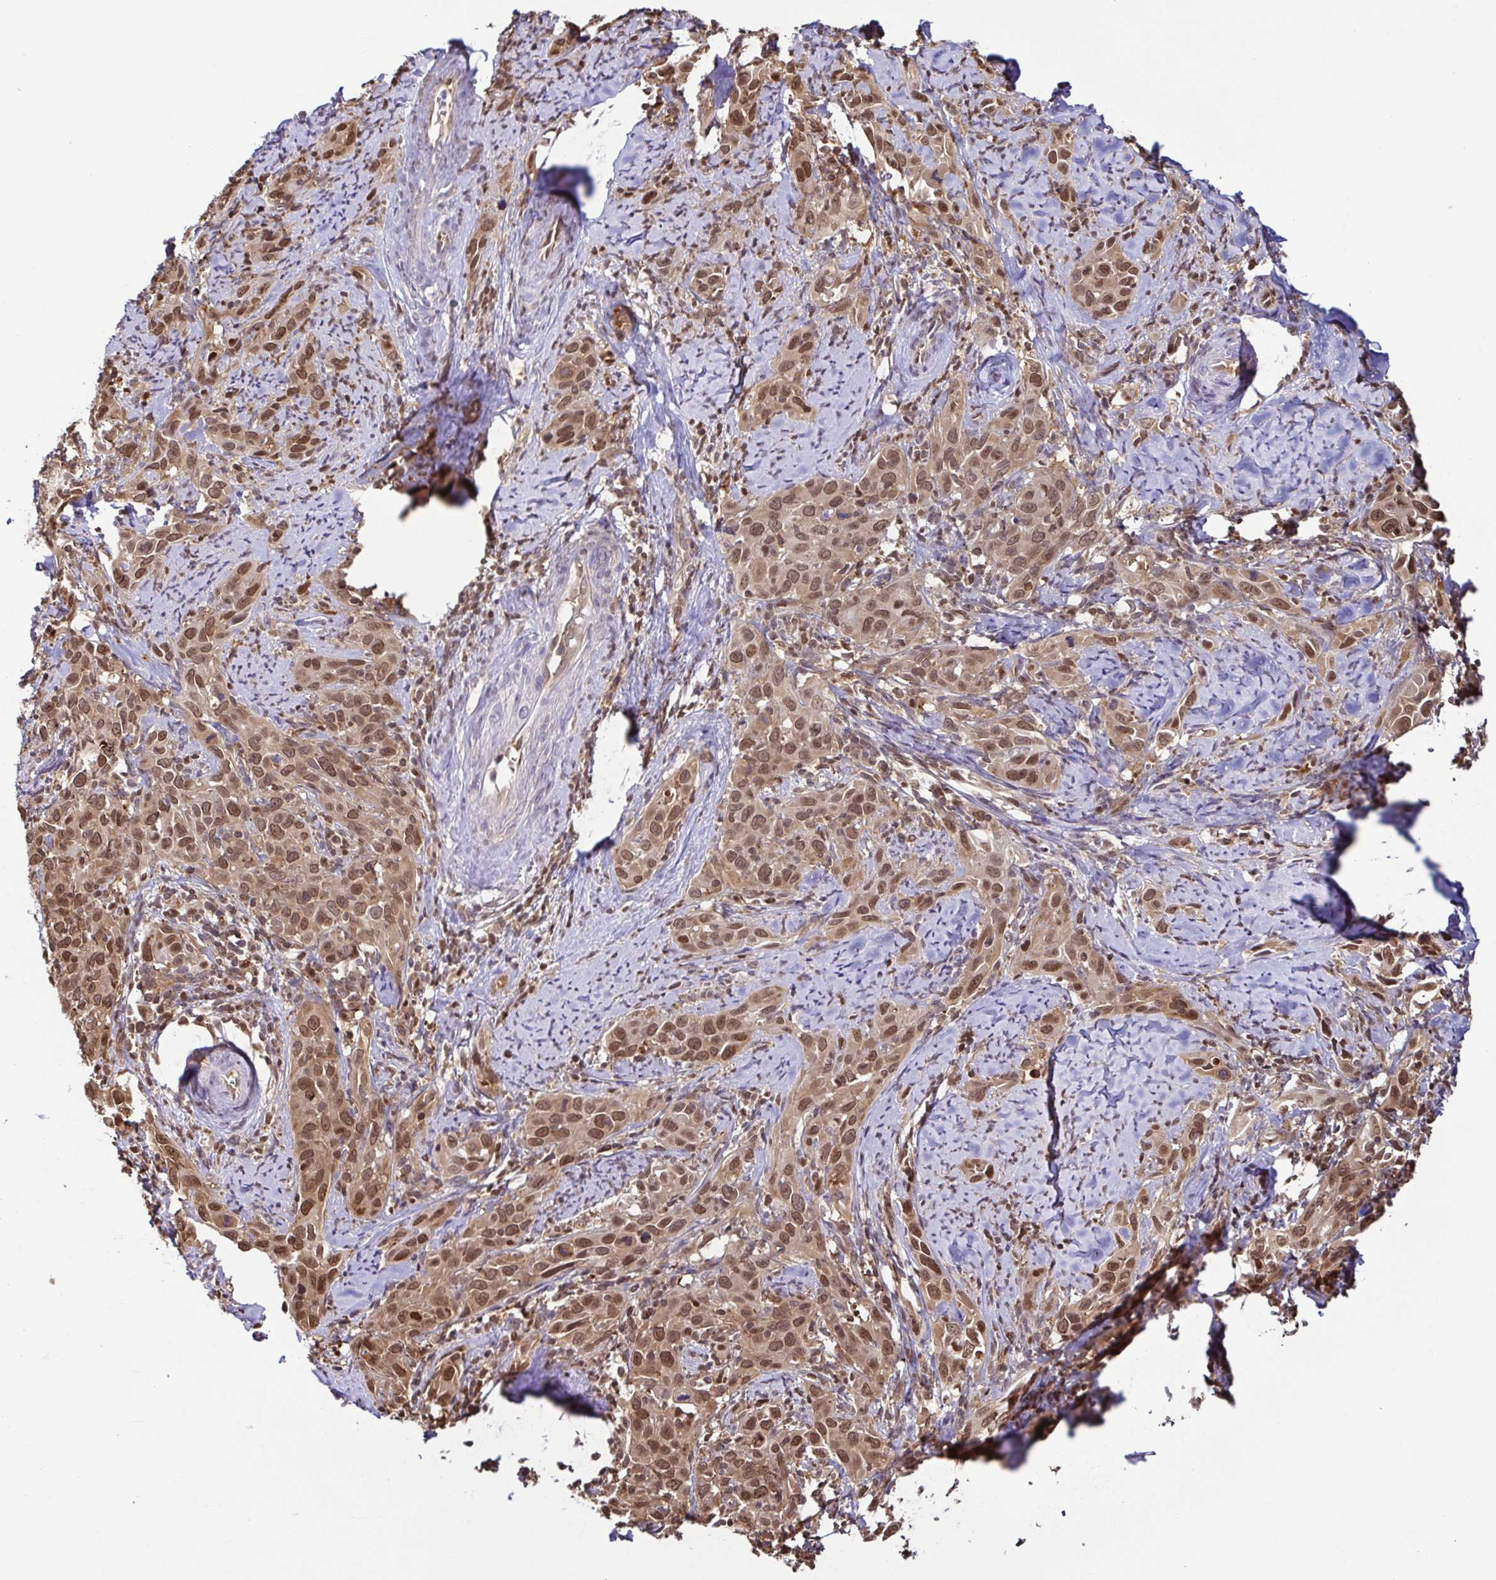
{"staining": {"intensity": "moderate", "quantity": ">75%", "location": "nuclear"}, "tissue": "cervical cancer", "cell_type": "Tumor cells", "image_type": "cancer", "snomed": [{"axis": "morphology", "description": "Squamous cell carcinoma, NOS"}, {"axis": "topography", "description": "Cervix"}], "caption": "Protein expression analysis of human squamous cell carcinoma (cervical) reveals moderate nuclear expression in about >75% of tumor cells.", "gene": "PSMB9", "patient": {"sex": "female", "age": 51}}